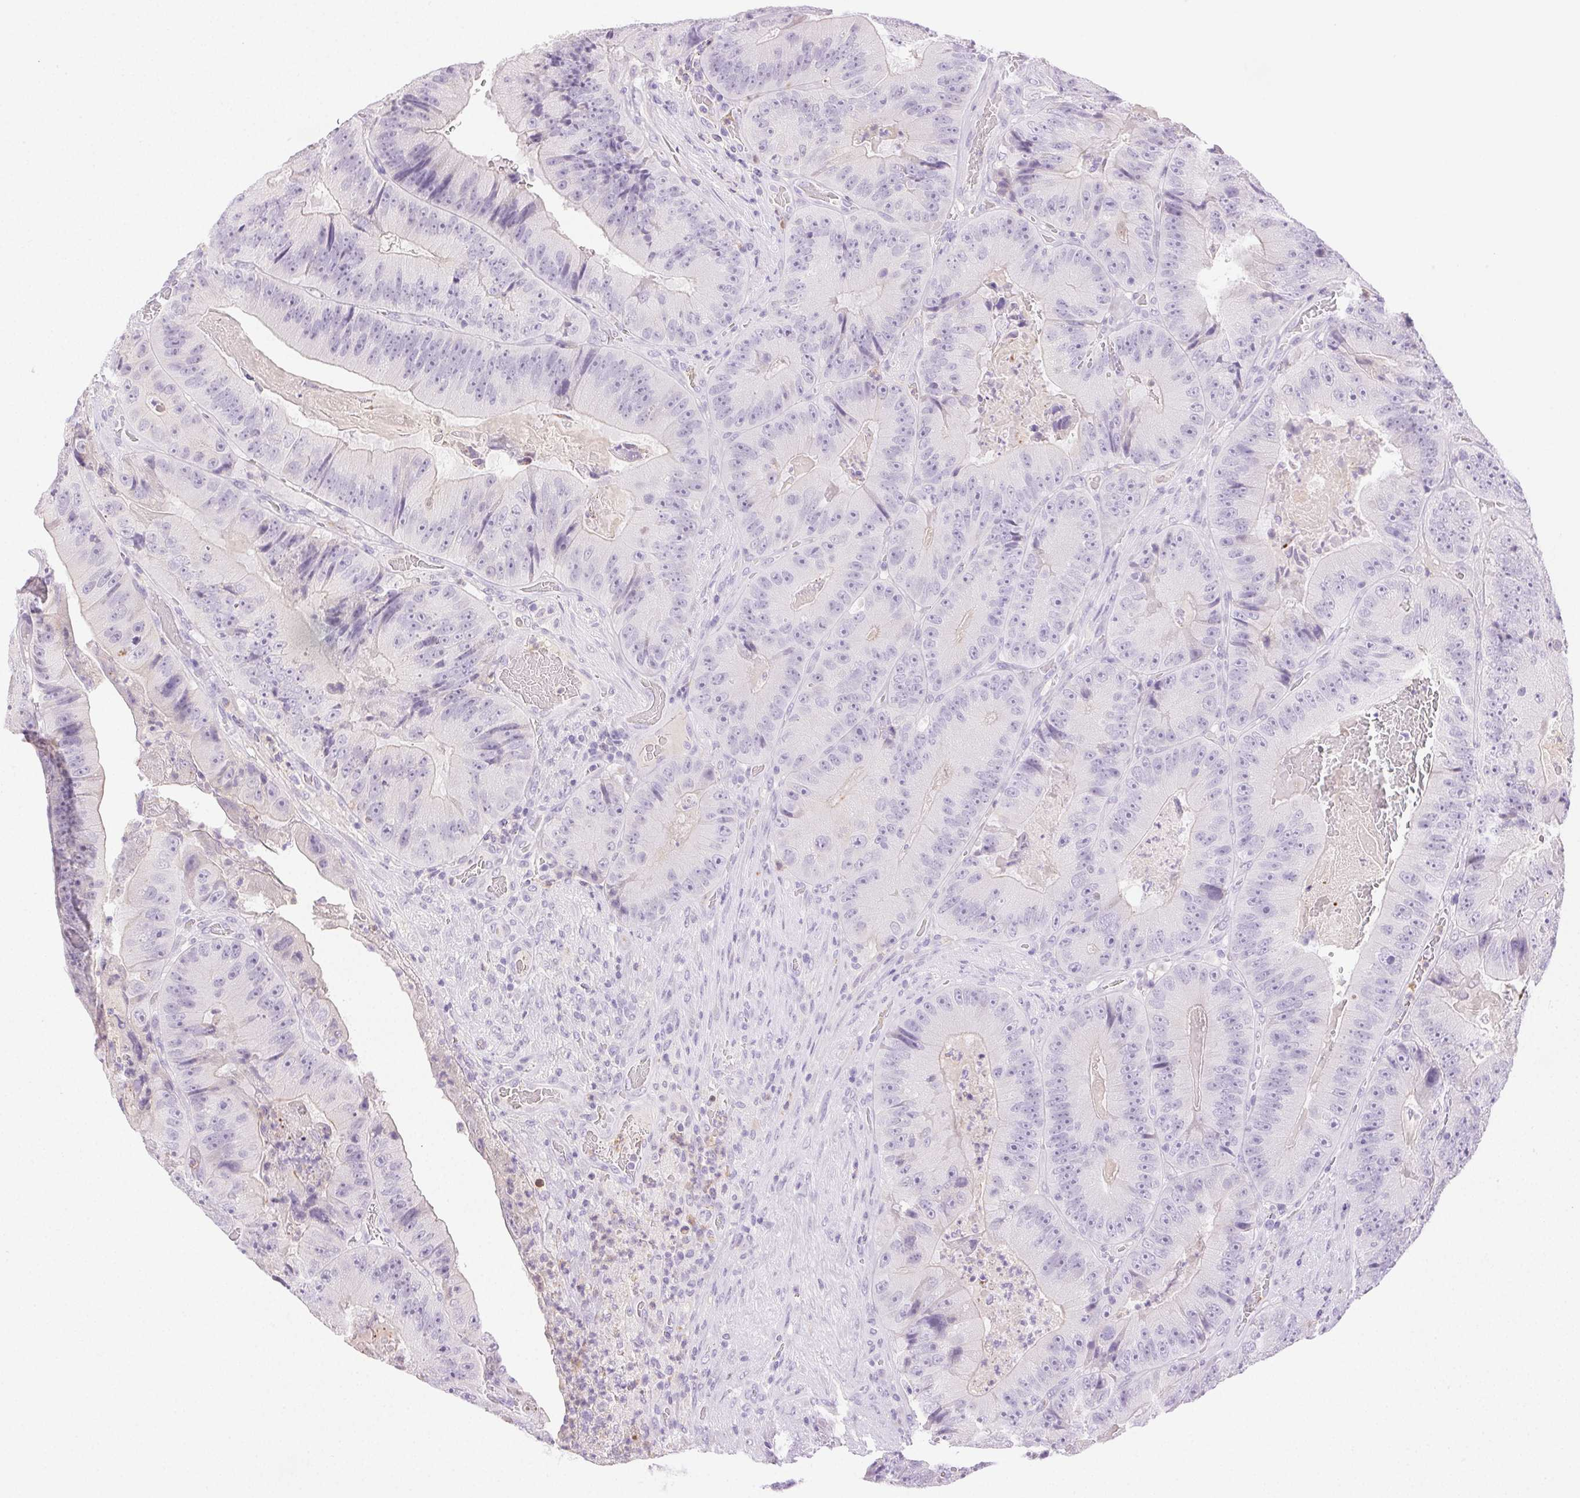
{"staining": {"intensity": "negative", "quantity": "none", "location": "none"}, "tissue": "colorectal cancer", "cell_type": "Tumor cells", "image_type": "cancer", "snomed": [{"axis": "morphology", "description": "Adenocarcinoma, NOS"}, {"axis": "topography", "description": "Colon"}], "caption": "IHC image of colorectal cancer (adenocarcinoma) stained for a protein (brown), which reveals no staining in tumor cells.", "gene": "EMX2", "patient": {"sex": "female", "age": 86}}